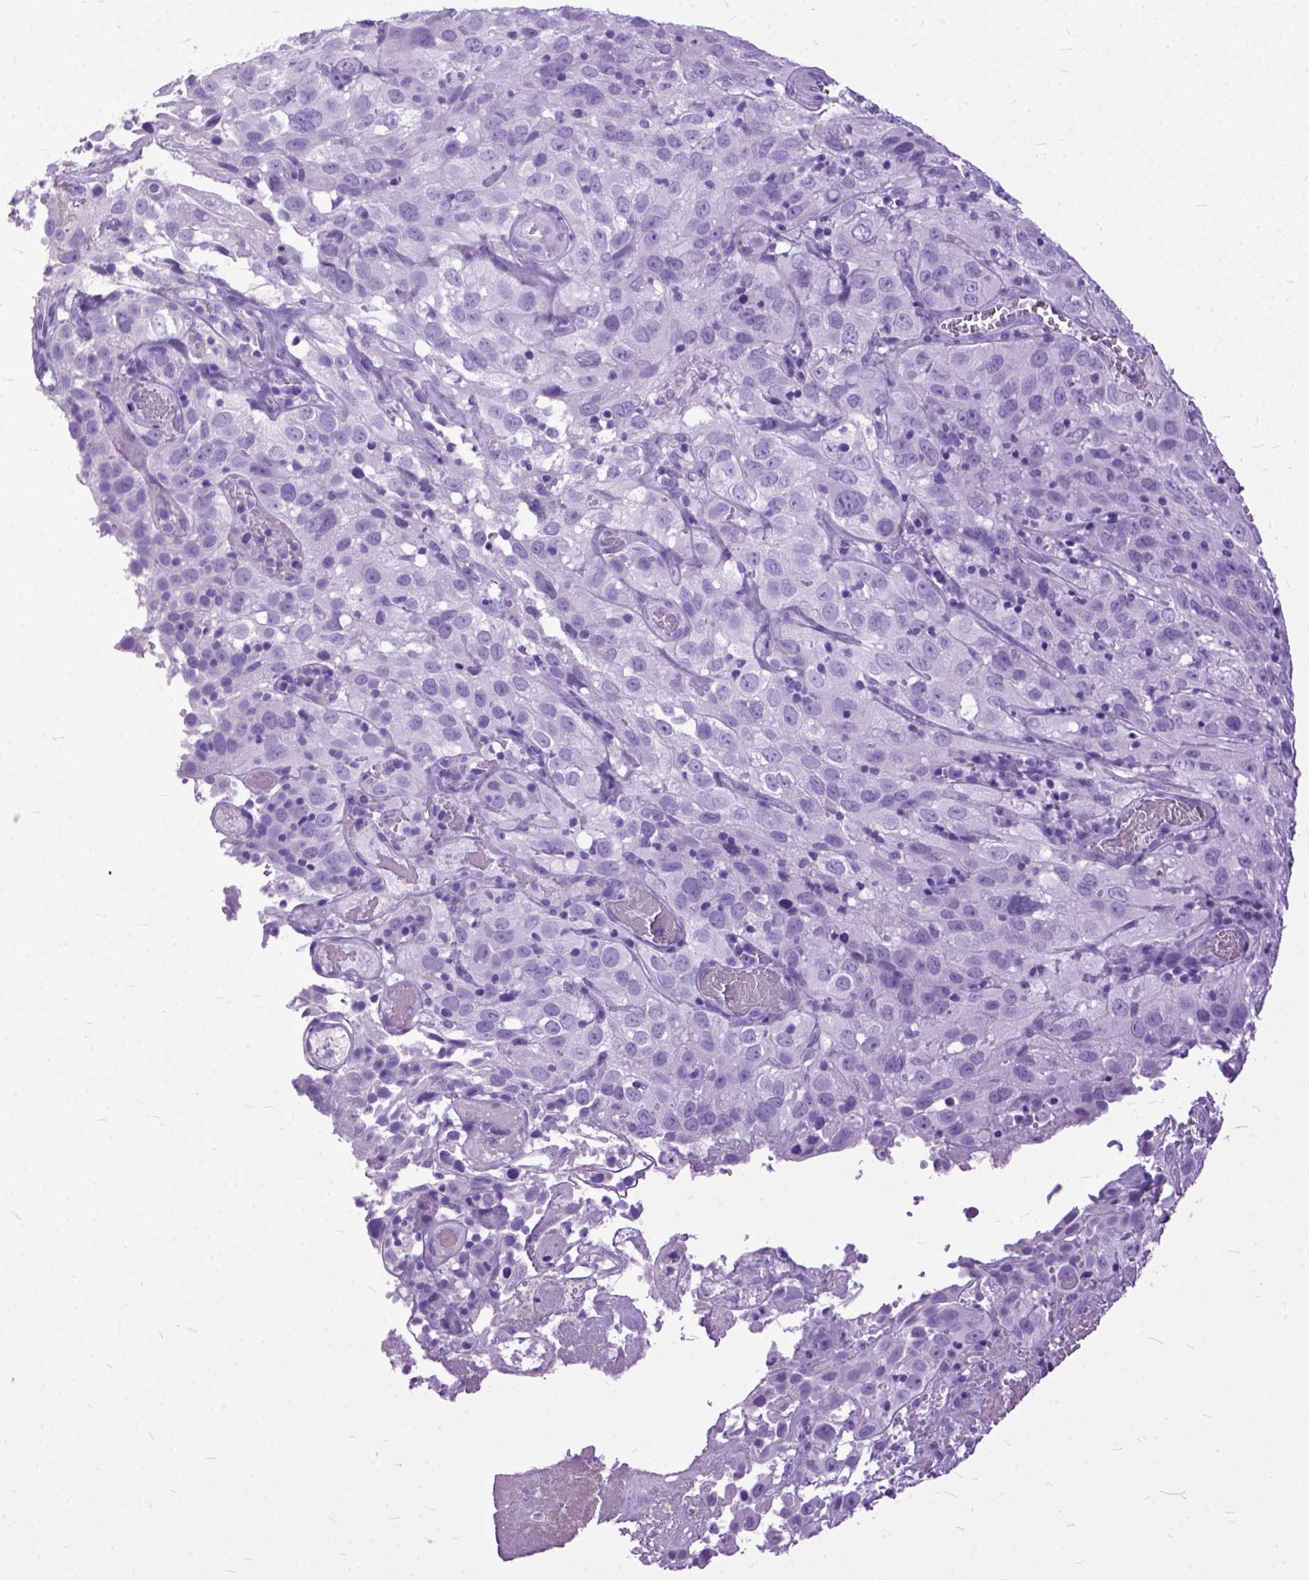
{"staining": {"intensity": "negative", "quantity": "none", "location": "none"}, "tissue": "cervical cancer", "cell_type": "Tumor cells", "image_type": "cancer", "snomed": [{"axis": "morphology", "description": "Squamous cell carcinoma, NOS"}, {"axis": "topography", "description": "Cervix"}], "caption": "Immunohistochemical staining of cervical cancer exhibits no significant positivity in tumor cells.", "gene": "GNGT1", "patient": {"sex": "female", "age": 32}}